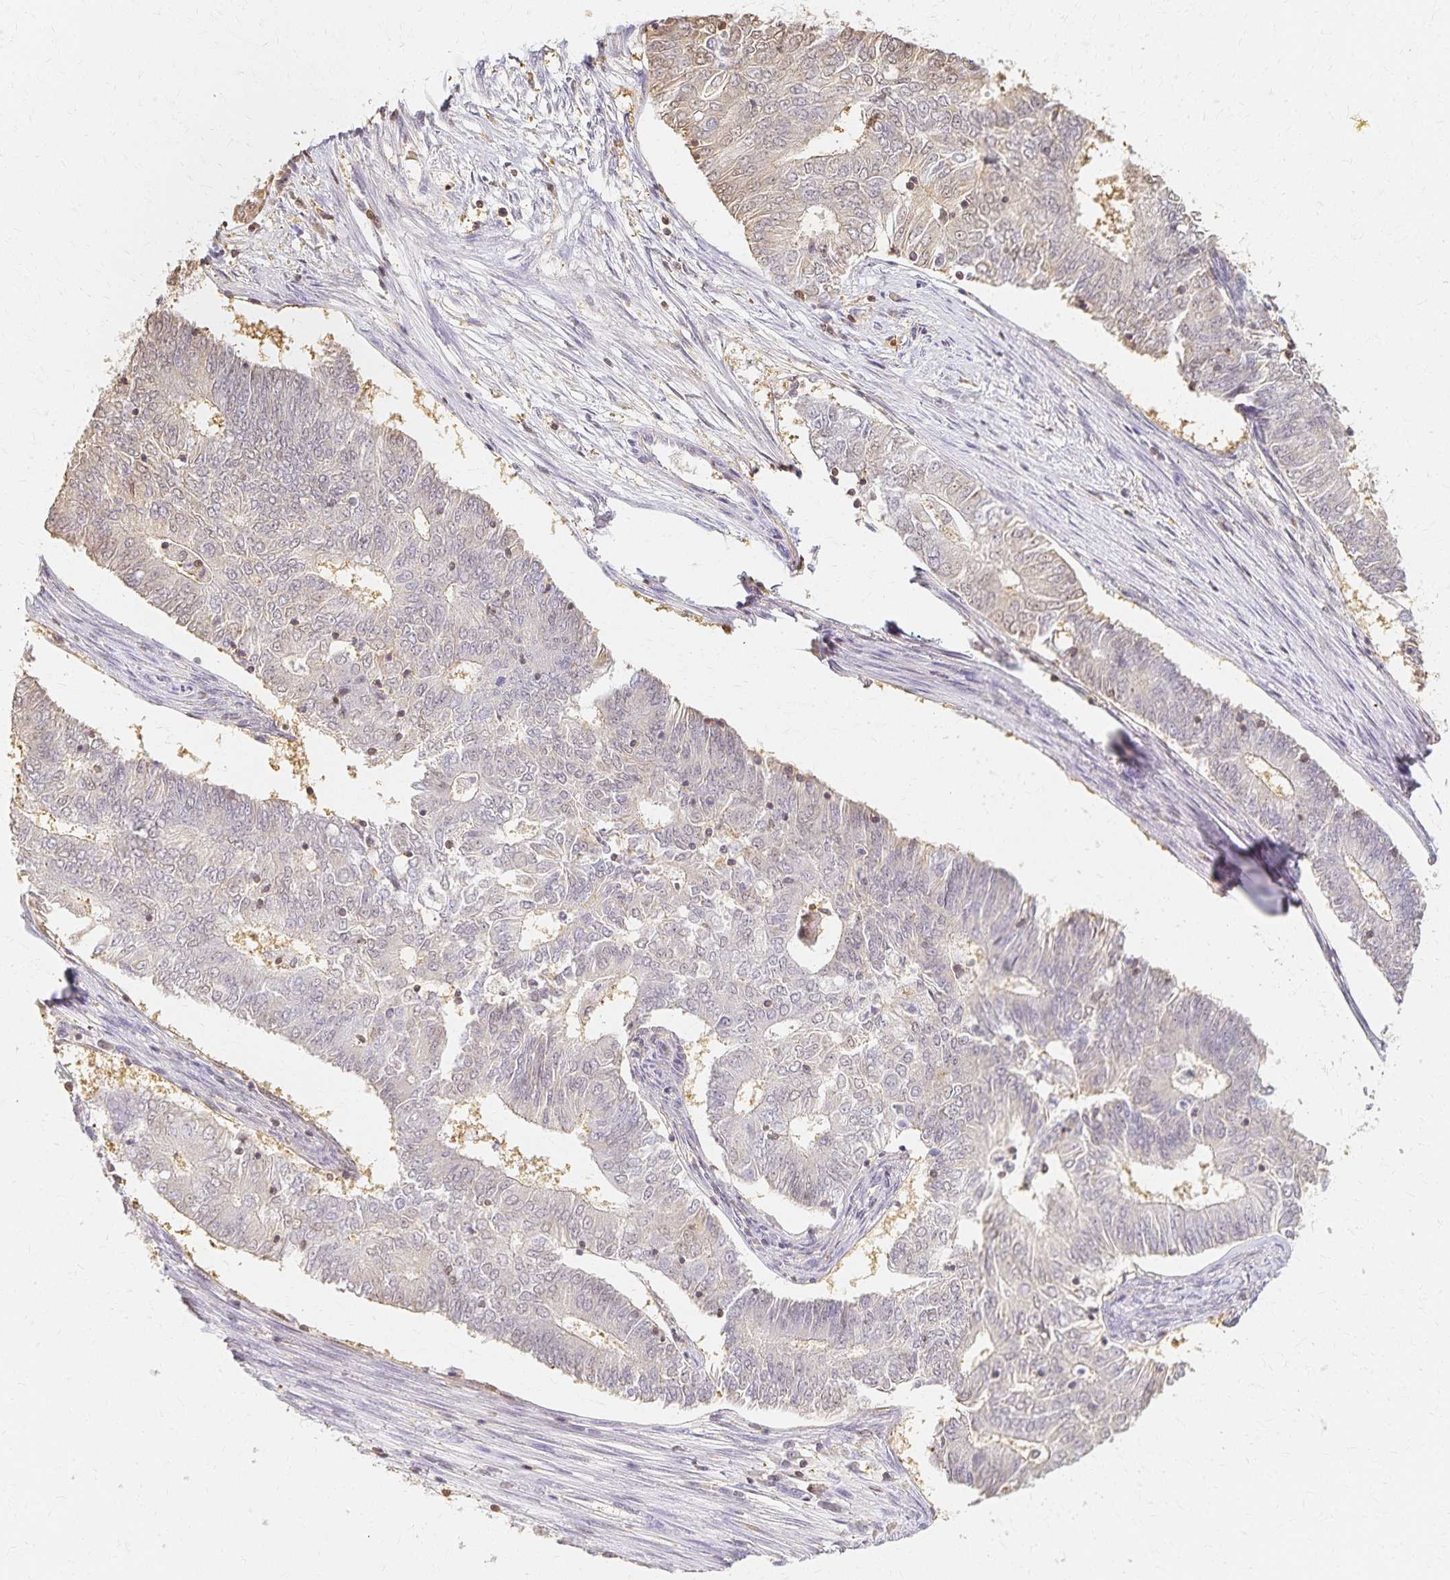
{"staining": {"intensity": "negative", "quantity": "none", "location": "none"}, "tissue": "endometrial cancer", "cell_type": "Tumor cells", "image_type": "cancer", "snomed": [{"axis": "morphology", "description": "Adenocarcinoma, NOS"}, {"axis": "topography", "description": "Endometrium"}], "caption": "Tumor cells show no significant staining in endometrial cancer.", "gene": "AZGP1", "patient": {"sex": "female", "age": 62}}